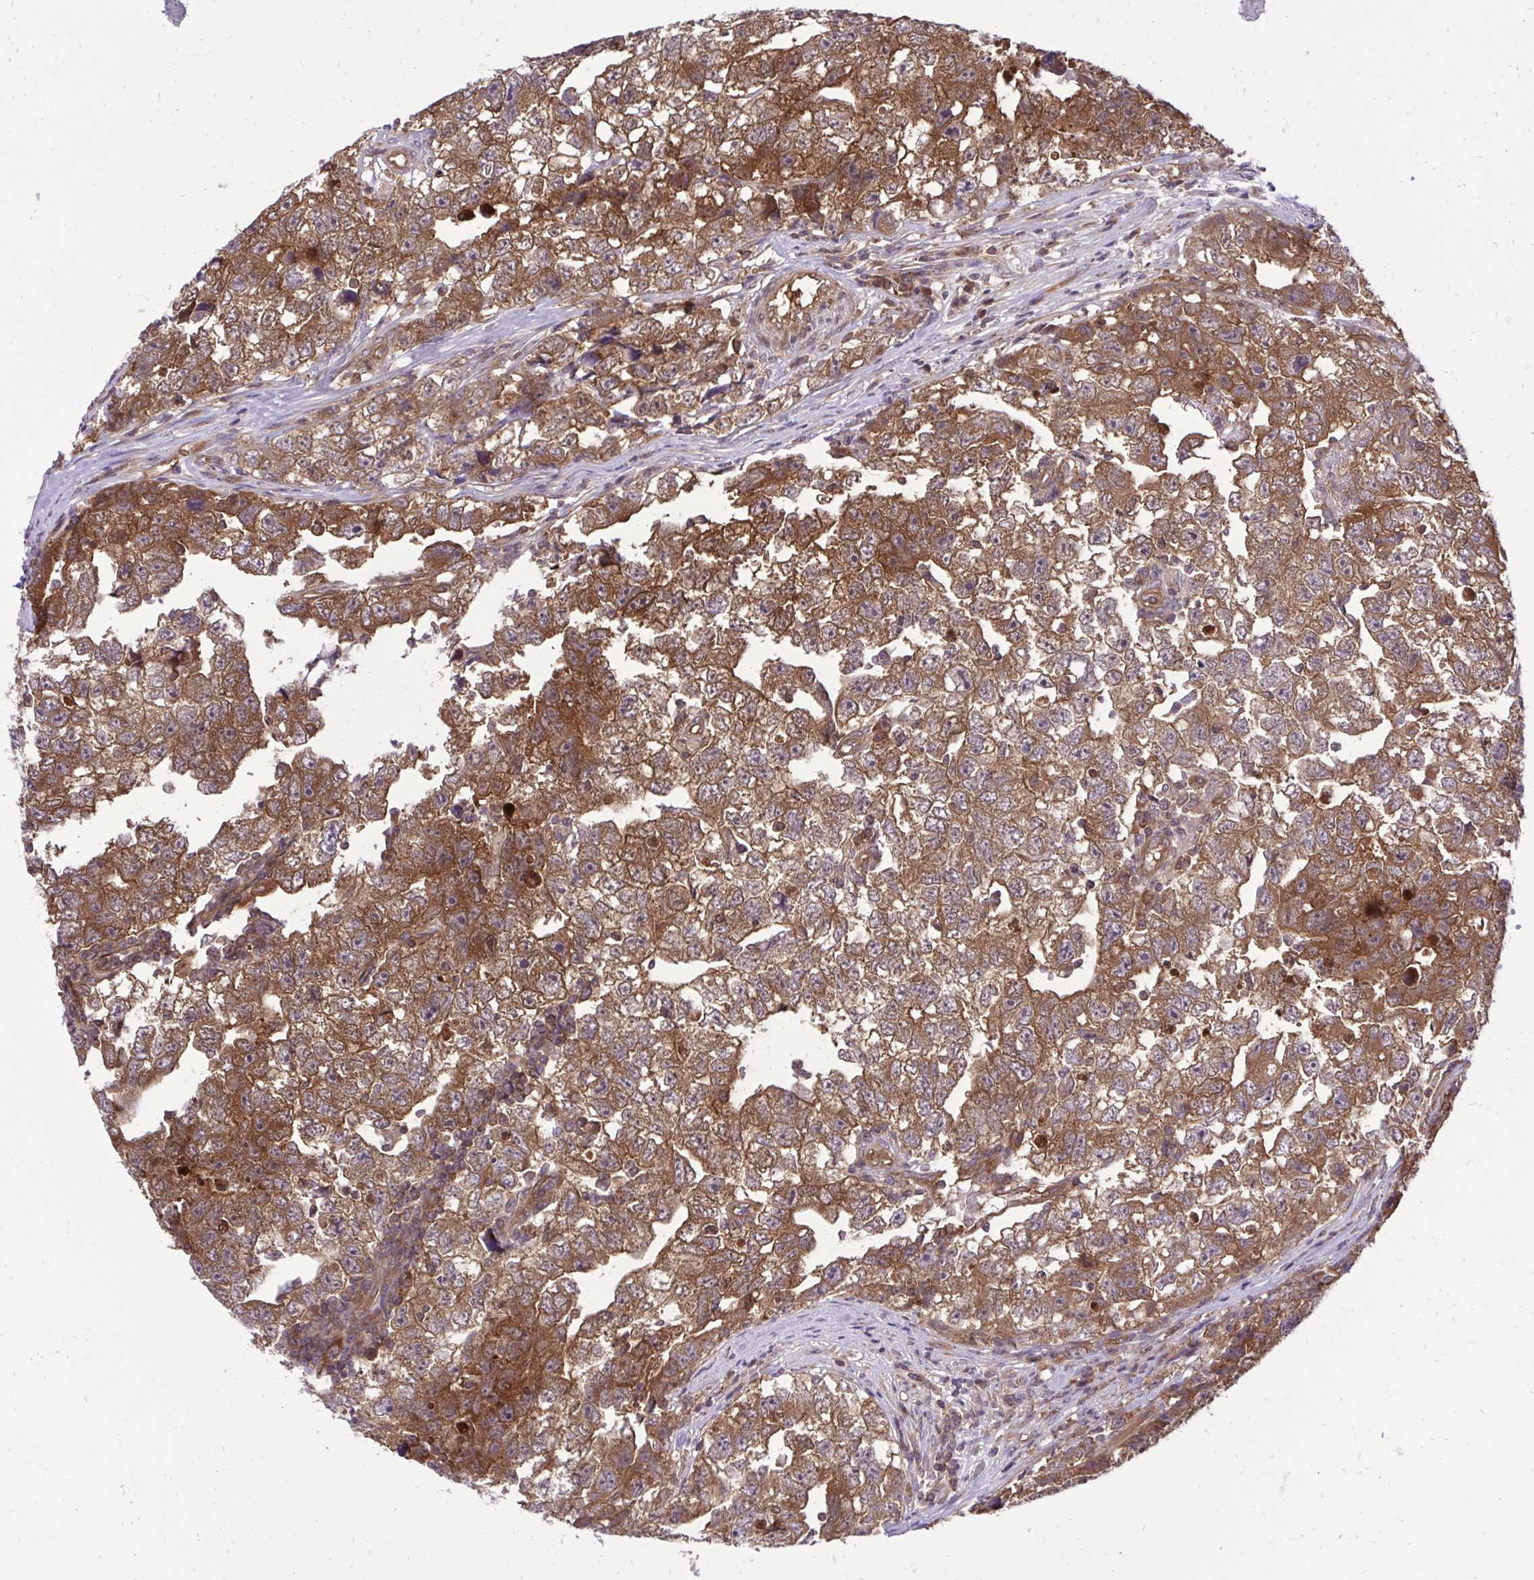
{"staining": {"intensity": "moderate", "quantity": ">75%", "location": "cytoplasmic/membranous"}, "tissue": "testis cancer", "cell_type": "Tumor cells", "image_type": "cancer", "snomed": [{"axis": "morphology", "description": "Carcinoma, Embryonal, NOS"}, {"axis": "topography", "description": "Testis"}], "caption": "Tumor cells exhibit moderate cytoplasmic/membranous positivity in about >75% of cells in testis embryonal carcinoma.", "gene": "PPP5C", "patient": {"sex": "male", "age": 22}}